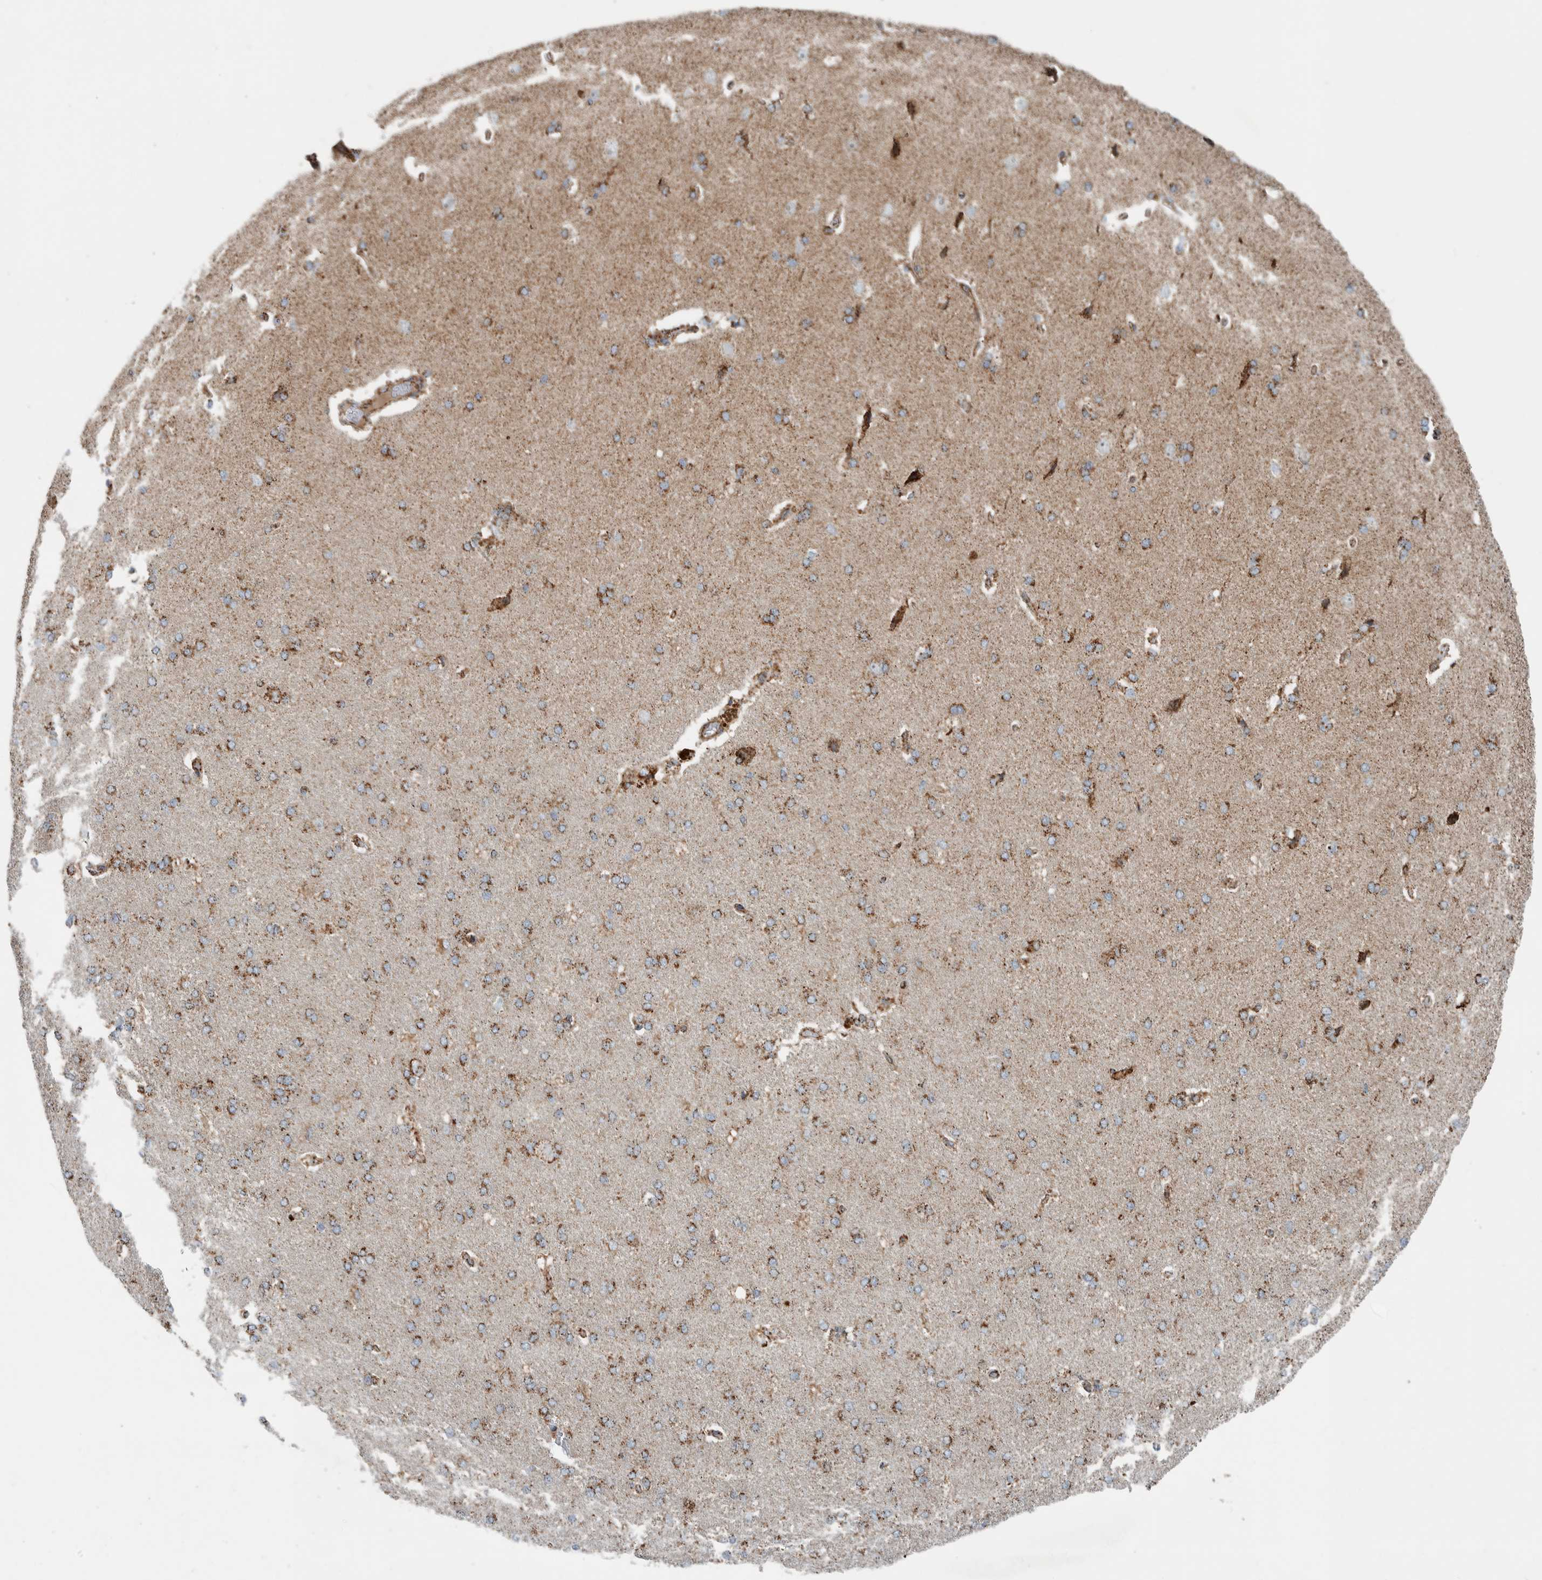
{"staining": {"intensity": "moderate", "quantity": ">75%", "location": "cytoplasmic/membranous"}, "tissue": "cerebral cortex", "cell_type": "Endothelial cells", "image_type": "normal", "snomed": [{"axis": "morphology", "description": "Normal tissue, NOS"}, {"axis": "topography", "description": "Cerebral cortex"}], "caption": "Protein staining demonstrates moderate cytoplasmic/membranous positivity in about >75% of endothelial cells in unremarkable cerebral cortex.", "gene": "CNTROB", "patient": {"sex": "male", "age": 62}}